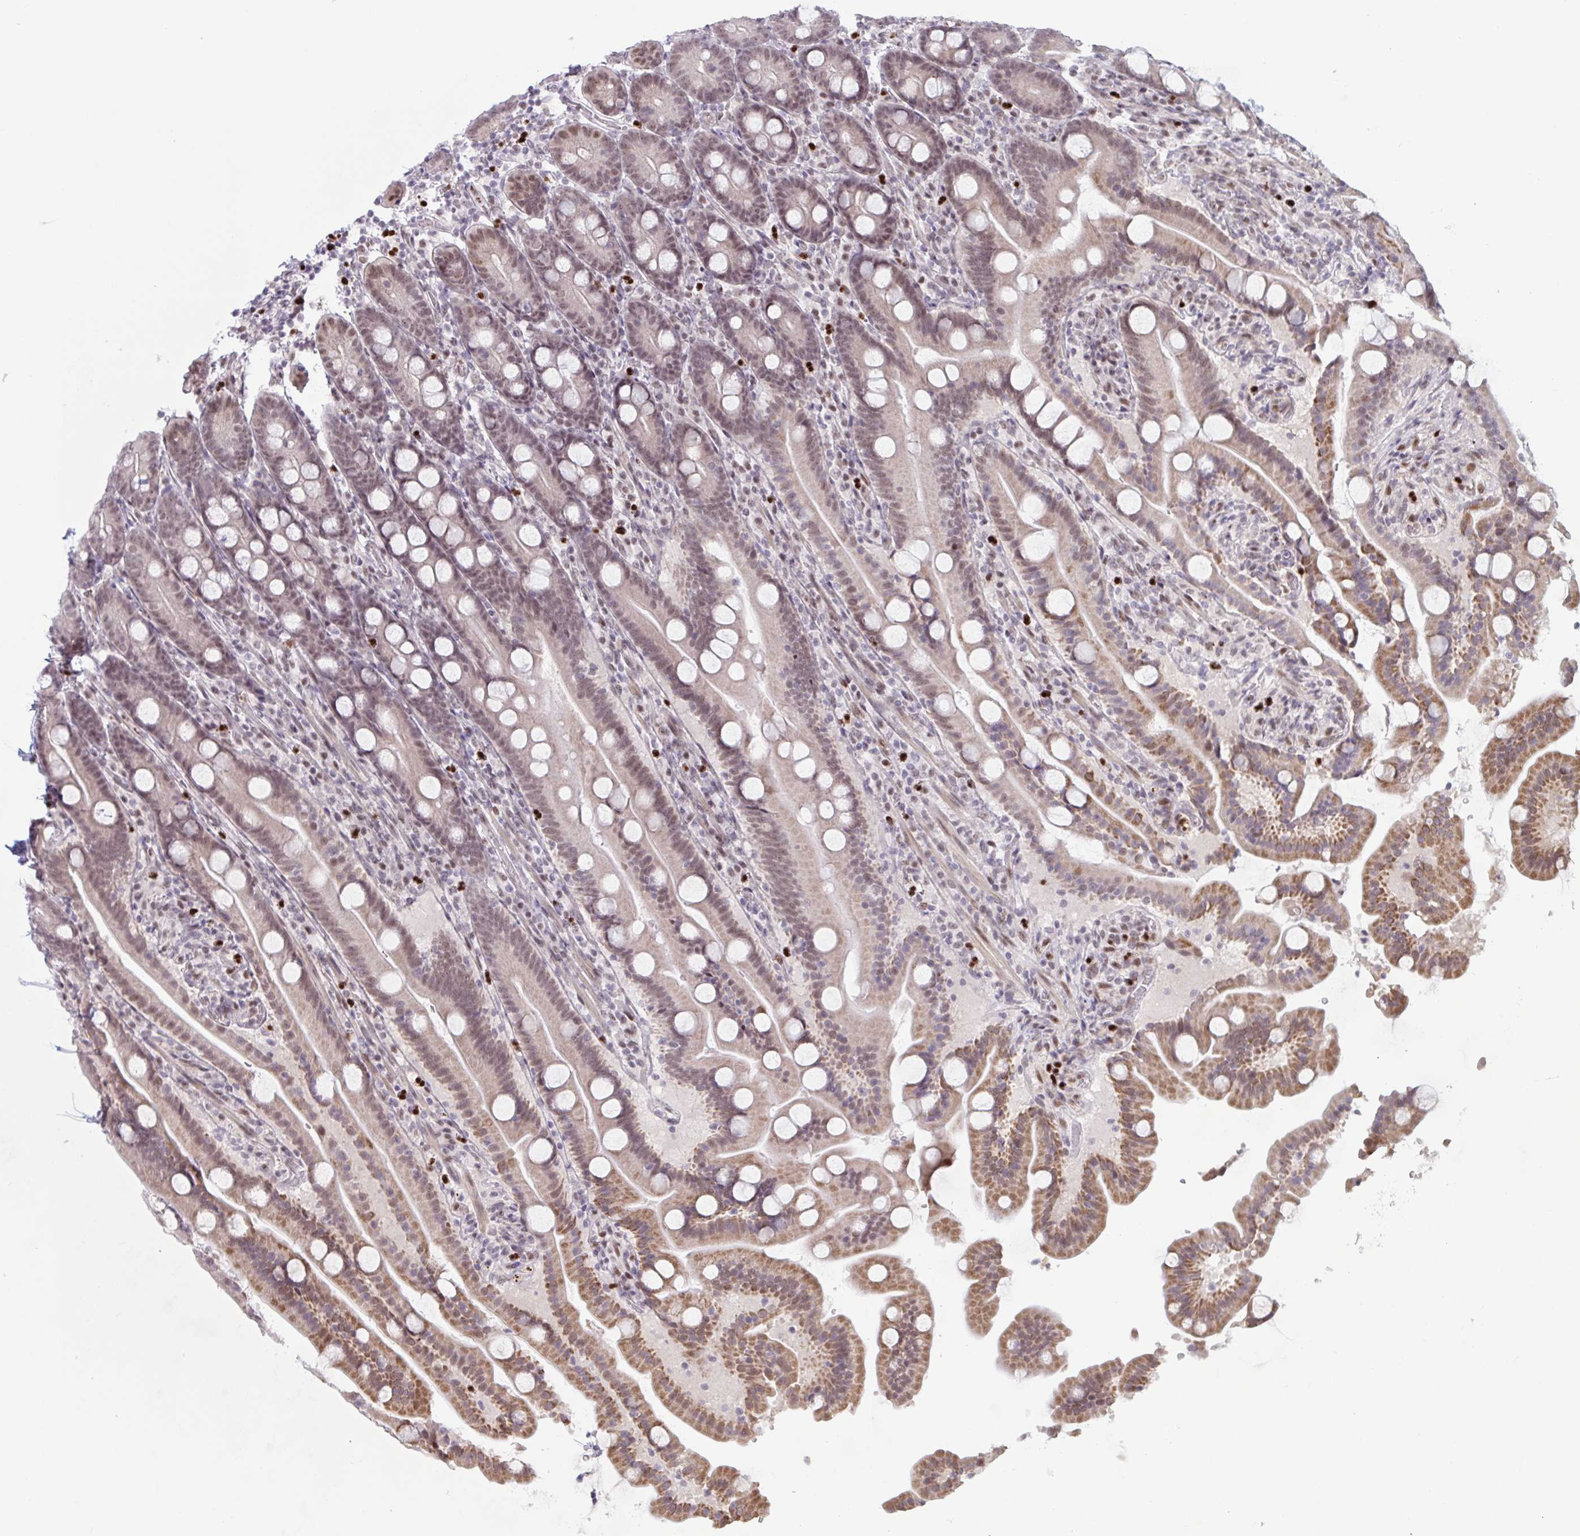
{"staining": {"intensity": "moderate", "quantity": "25%-75%", "location": "cytoplasmic/membranous,nuclear"}, "tissue": "duodenum", "cell_type": "Glandular cells", "image_type": "normal", "snomed": [{"axis": "morphology", "description": "Normal tissue, NOS"}, {"axis": "topography", "description": "Duodenum"}], "caption": "Protein expression analysis of unremarkable human duodenum reveals moderate cytoplasmic/membranous,nuclear positivity in about 25%-75% of glandular cells. The protein is shown in brown color, while the nuclei are stained blue.", "gene": "PRMT6", "patient": {"sex": "male", "age": 55}}